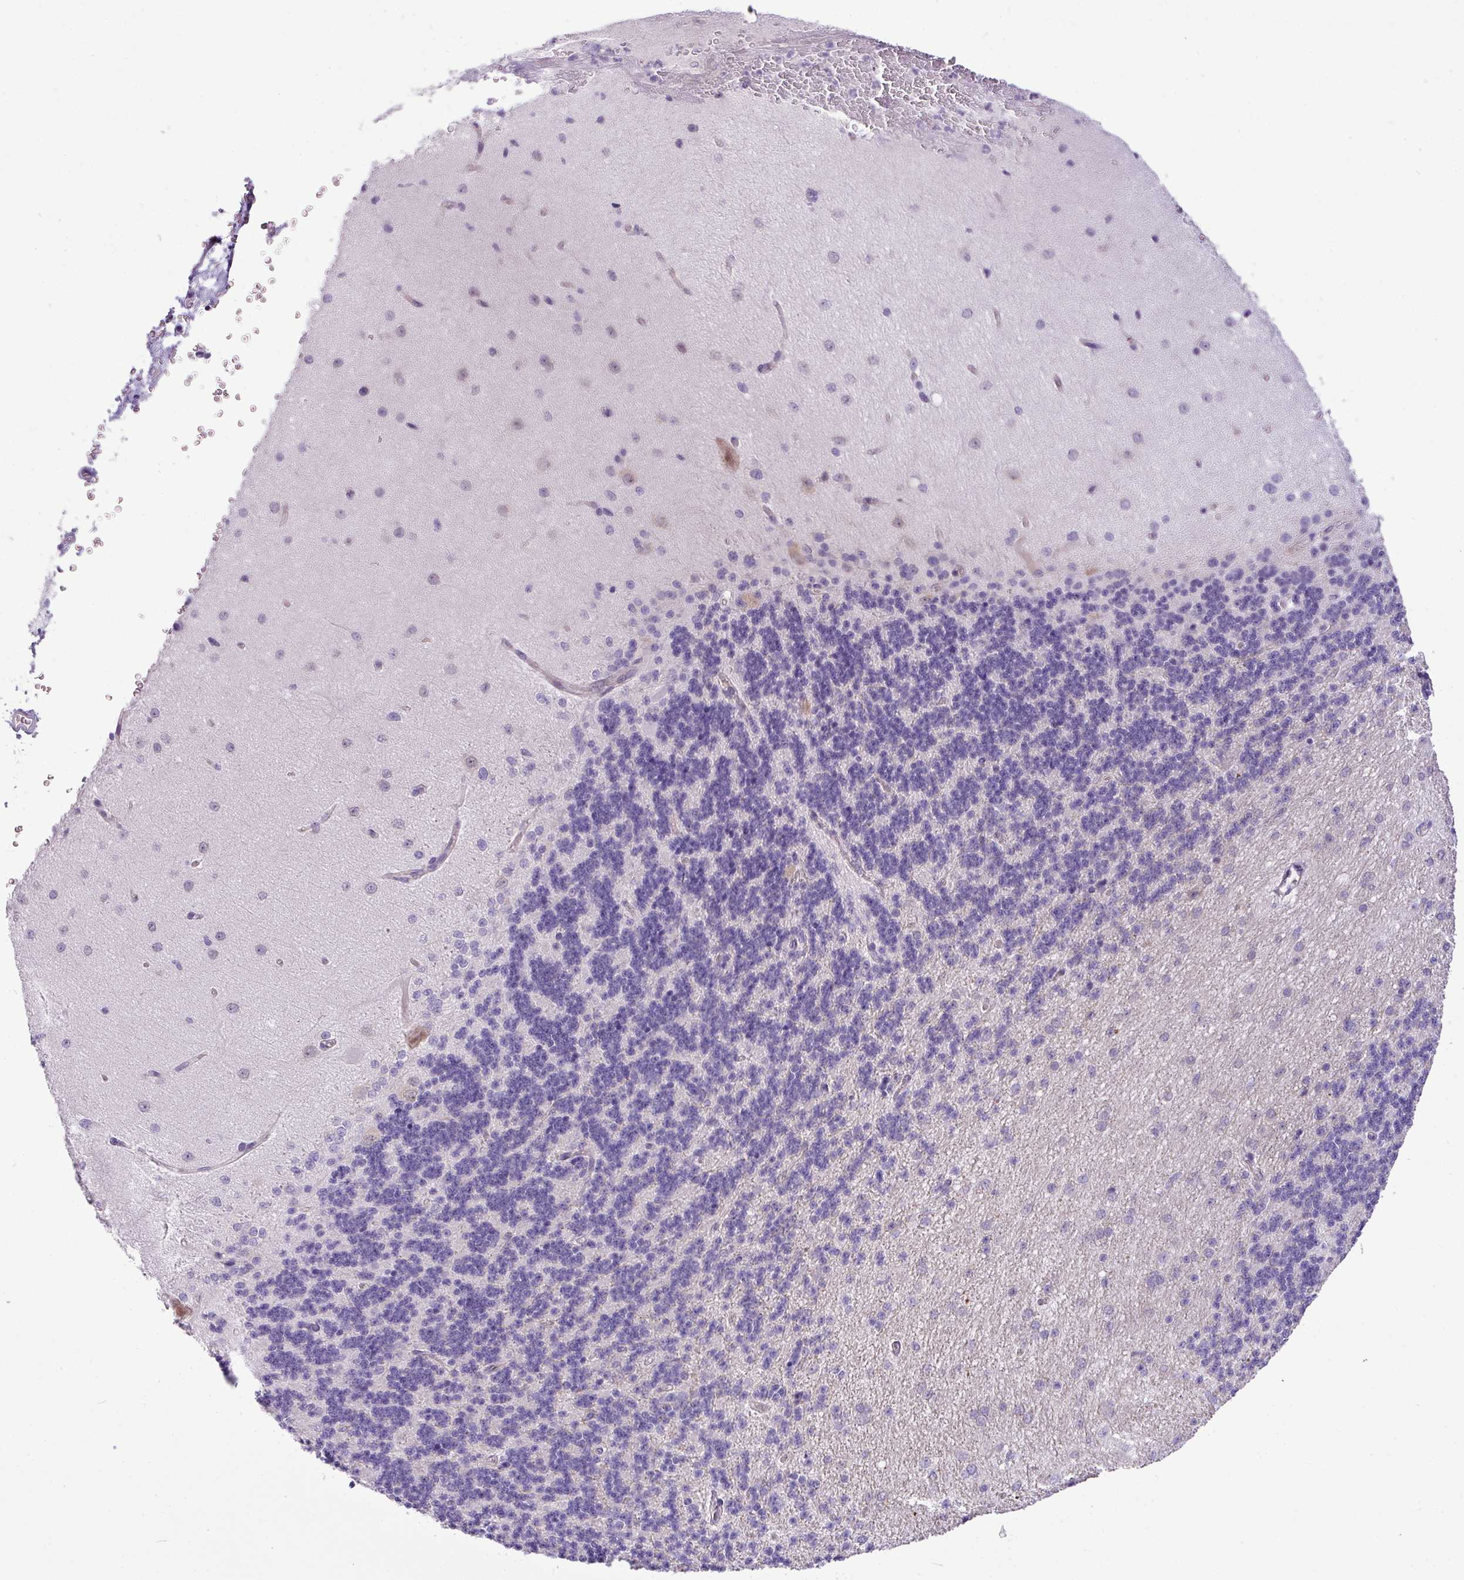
{"staining": {"intensity": "negative", "quantity": "none", "location": "none"}, "tissue": "cerebellum", "cell_type": "Cells in granular layer", "image_type": "normal", "snomed": [{"axis": "morphology", "description": "Normal tissue, NOS"}, {"axis": "topography", "description": "Cerebellum"}], "caption": "DAB immunohistochemical staining of unremarkable human cerebellum reveals no significant positivity in cells in granular layer. Brightfield microscopy of IHC stained with DAB (brown) and hematoxylin (blue), captured at high magnification.", "gene": "MAK16", "patient": {"sex": "female", "age": 29}}